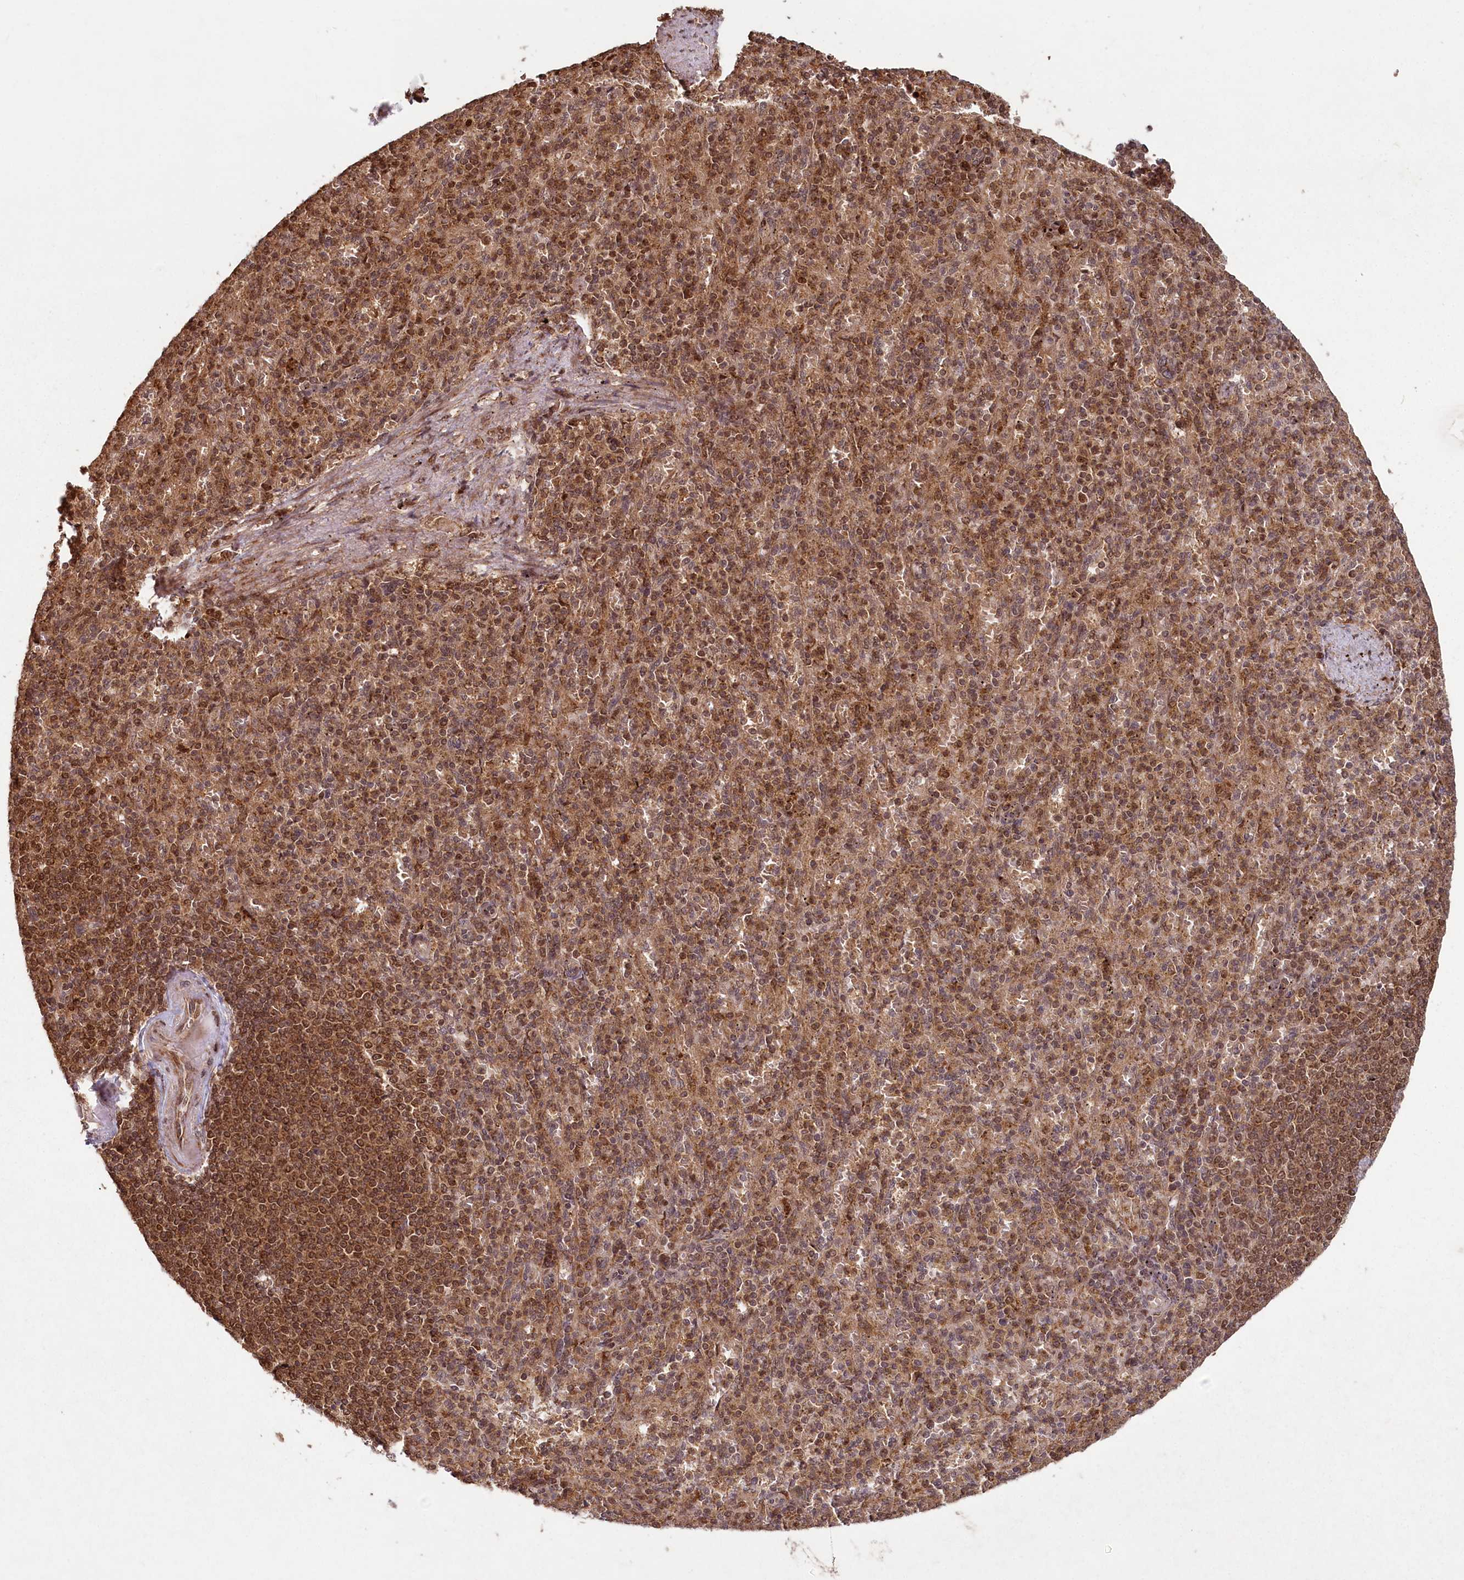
{"staining": {"intensity": "strong", "quantity": ">75%", "location": "cytoplasmic/membranous,nuclear"}, "tissue": "spleen", "cell_type": "Cells in red pulp", "image_type": "normal", "snomed": [{"axis": "morphology", "description": "Normal tissue, NOS"}, {"axis": "topography", "description": "Spleen"}], "caption": "This histopathology image reveals benign spleen stained with immunohistochemistry to label a protein in brown. The cytoplasmic/membranous,nuclear of cells in red pulp show strong positivity for the protein. Nuclei are counter-stained blue.", "gene": "MICU1", "patient": {"sex": "female", "age": 74}}